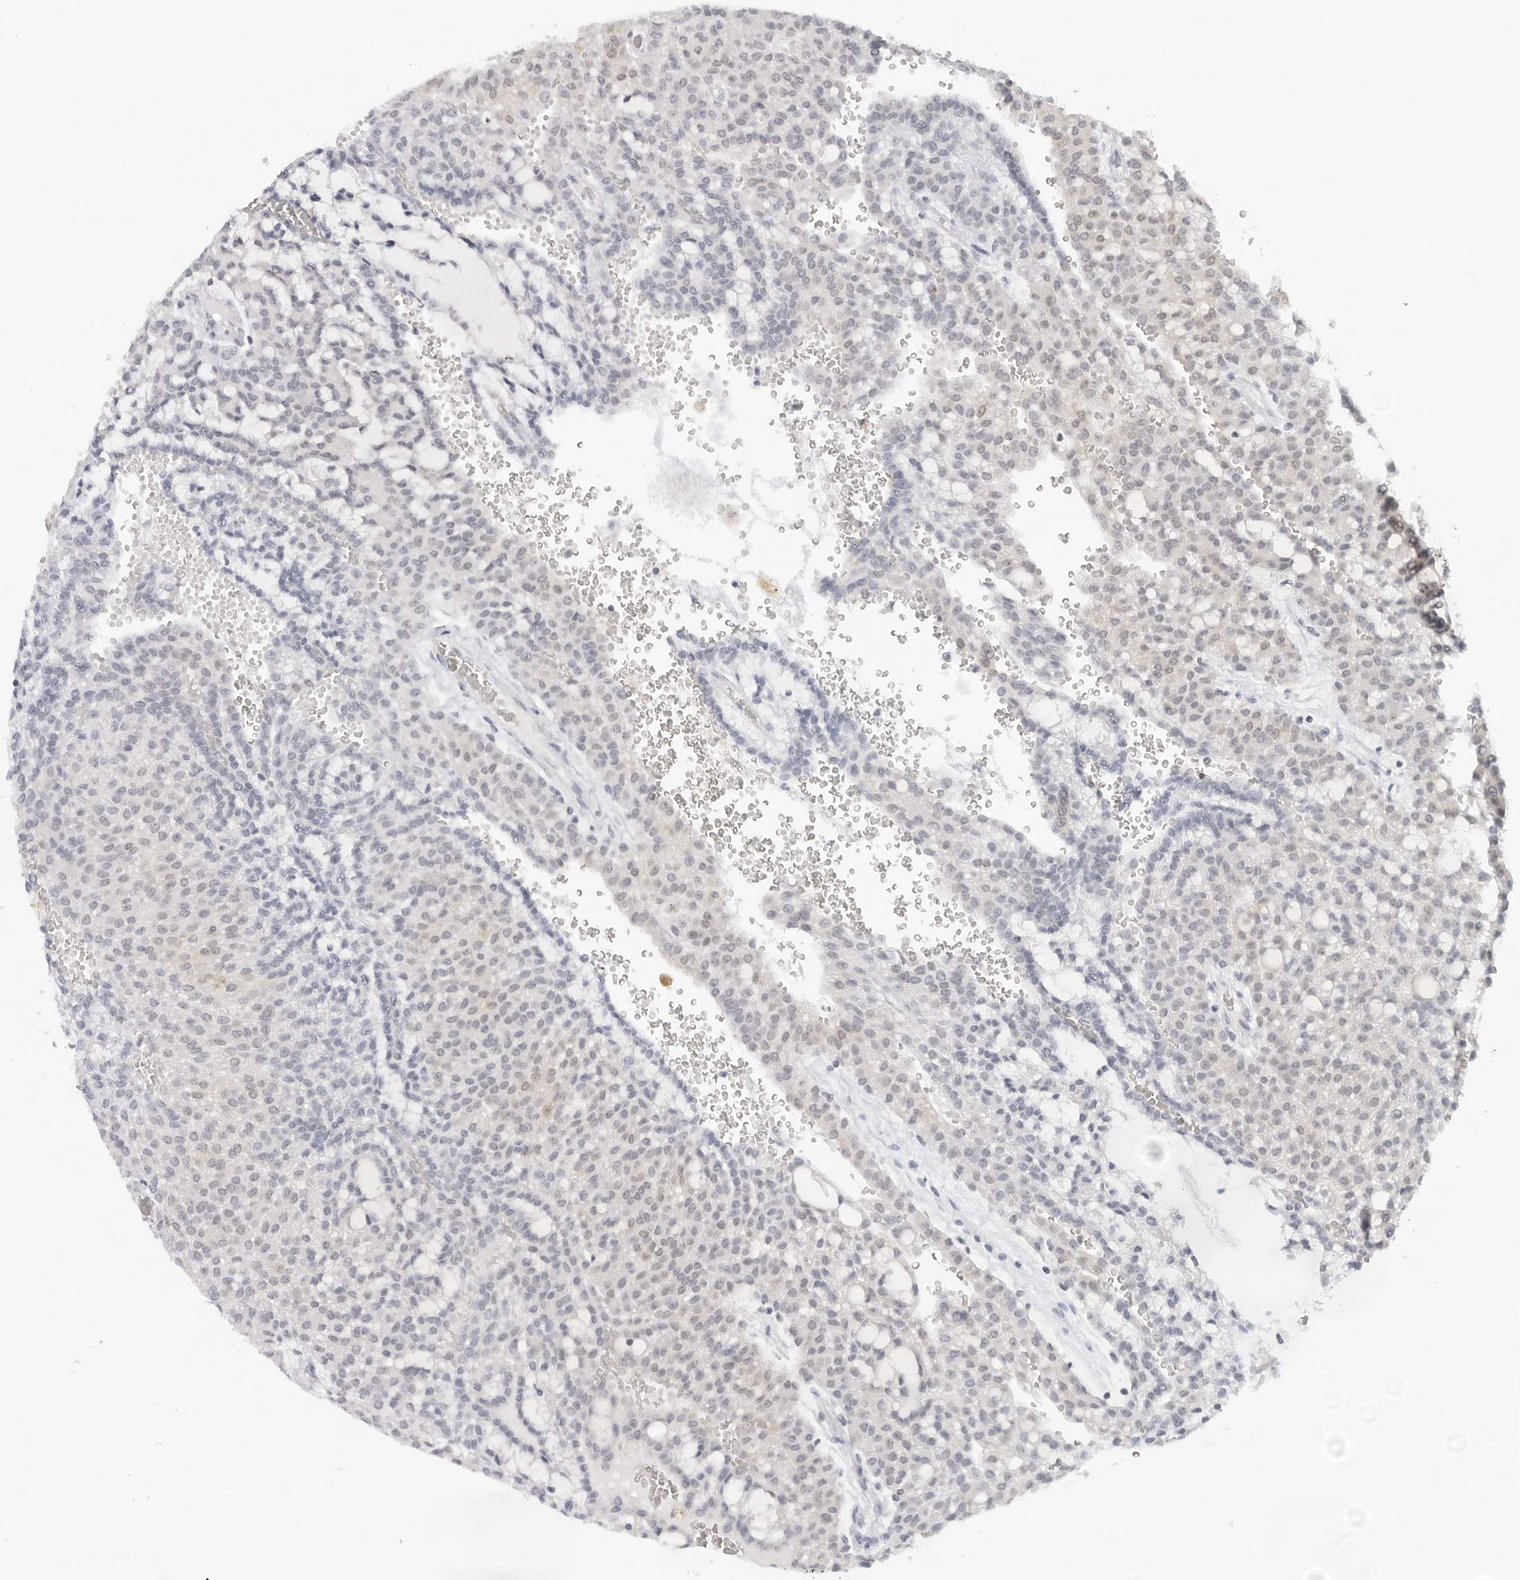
{"staining": {"intensity": "weak", "quantity": "25%-75%", "location": "cytoplasmic/membranous,nuclear"}, "tissue": "renal cancer", "cell_type": "Tumor cells", "image_type": "cancer", "snomed": [{"axis": "morphology", "description": "Adenocarcinoma, NOS"}, {"axis": "topography", "description": "Kidney"}], "caption": "Brown immunohistochemical staining in human renal cancer demonstrates weak cytoplasmic/membranous and nuclear positivity in about 25%-75% of tumor cells.", "gene": "FLG2", "patient": {"sex": "male", "age": 63}}